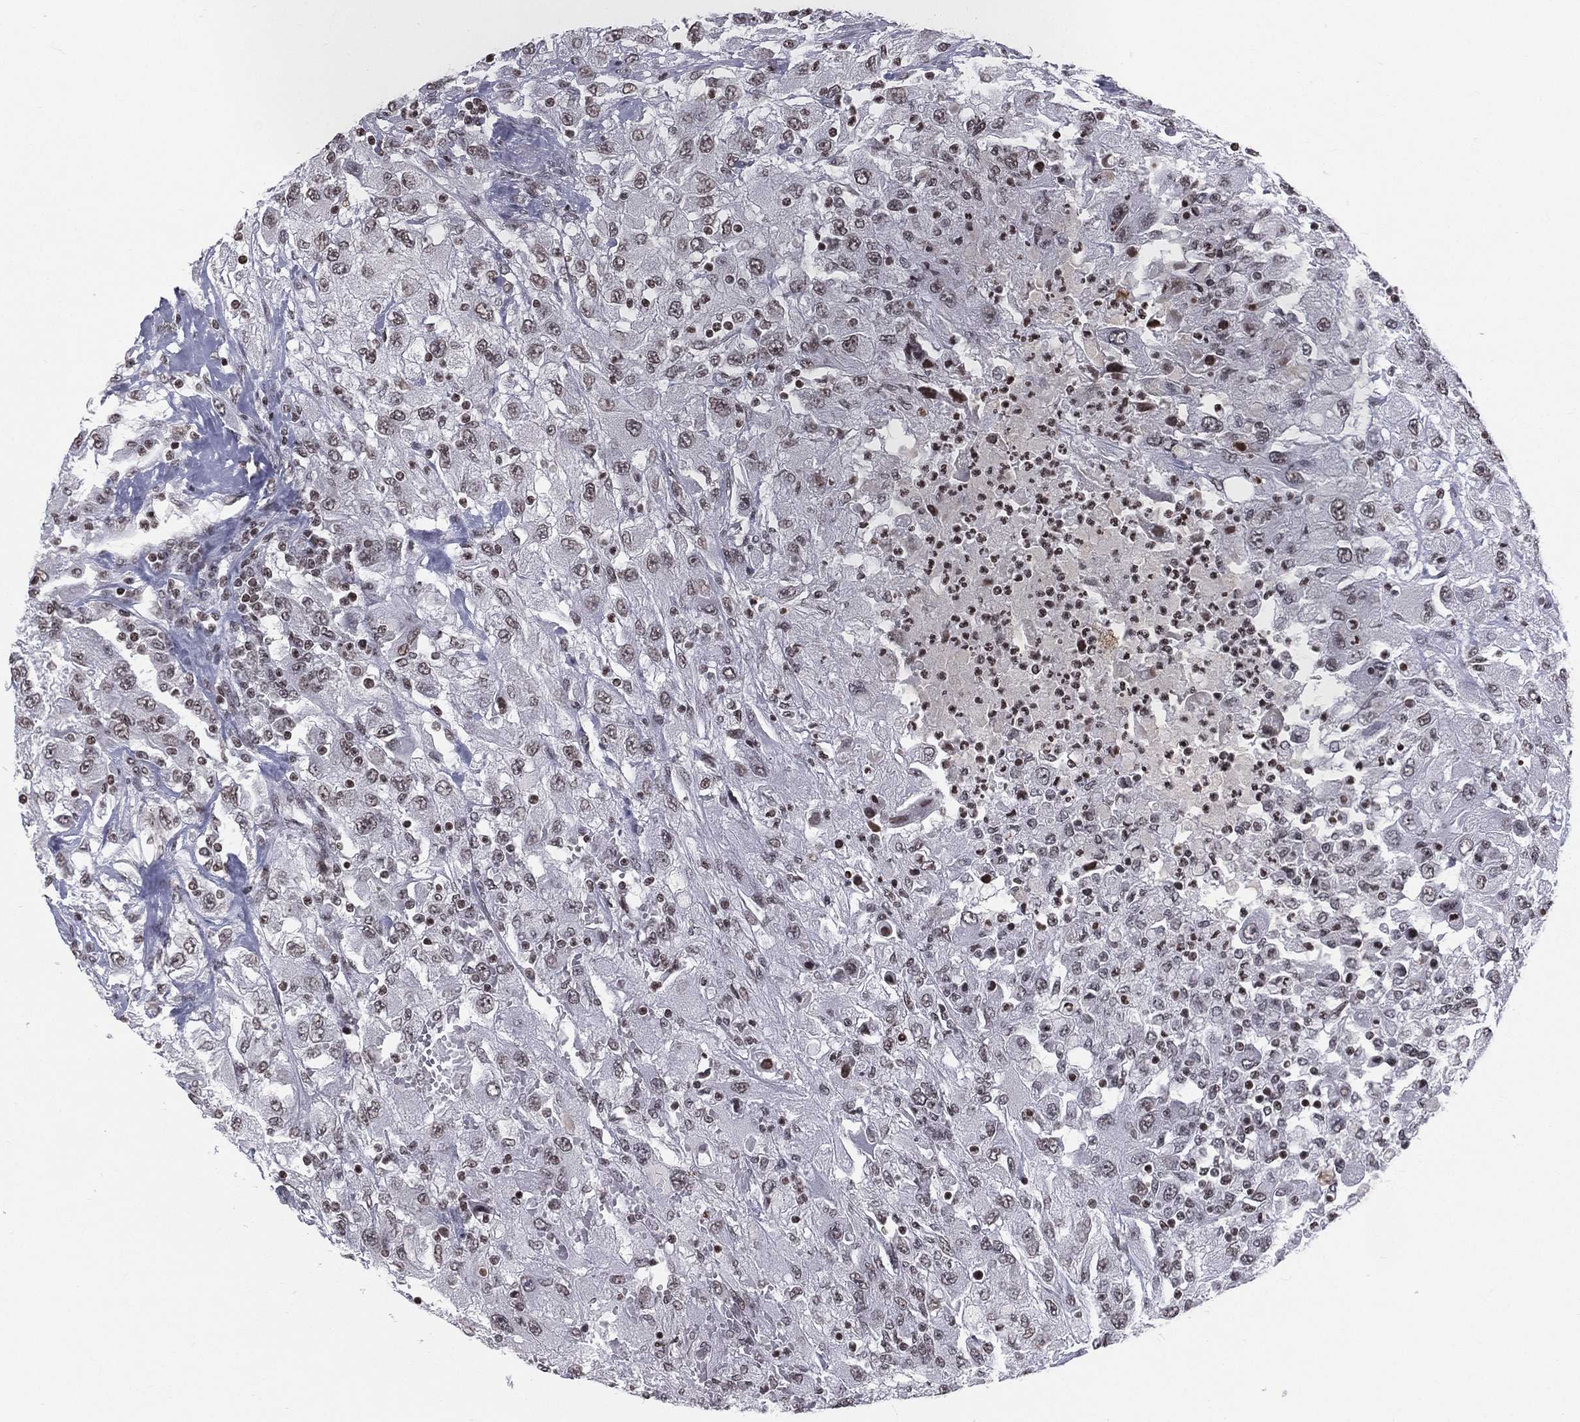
{"staining": {"intensity": "weak", "quantity": ">75%", "location": "nuclear"}, "tissue": "renal cancer", "cell_type": "Tumor cells", "image_type": "cancer", "snomed": [{"axis": "morphology", "description": "Adenocarcinoma, NOS"}, {"axis": "topography", "description": "Kidney"}], "caption": "Immunohistochemistry histopathology image of neoplastic tissue: human adenocarcinoma (renal) stained using immunohistochemistry (IHC) displays low levels of weak protein expression localized specifically in the nuclear of tumor cells, appearing as a nuclear brown color.", "gene": "RFX7", "patient": {"sex": "female", "age": 67}}